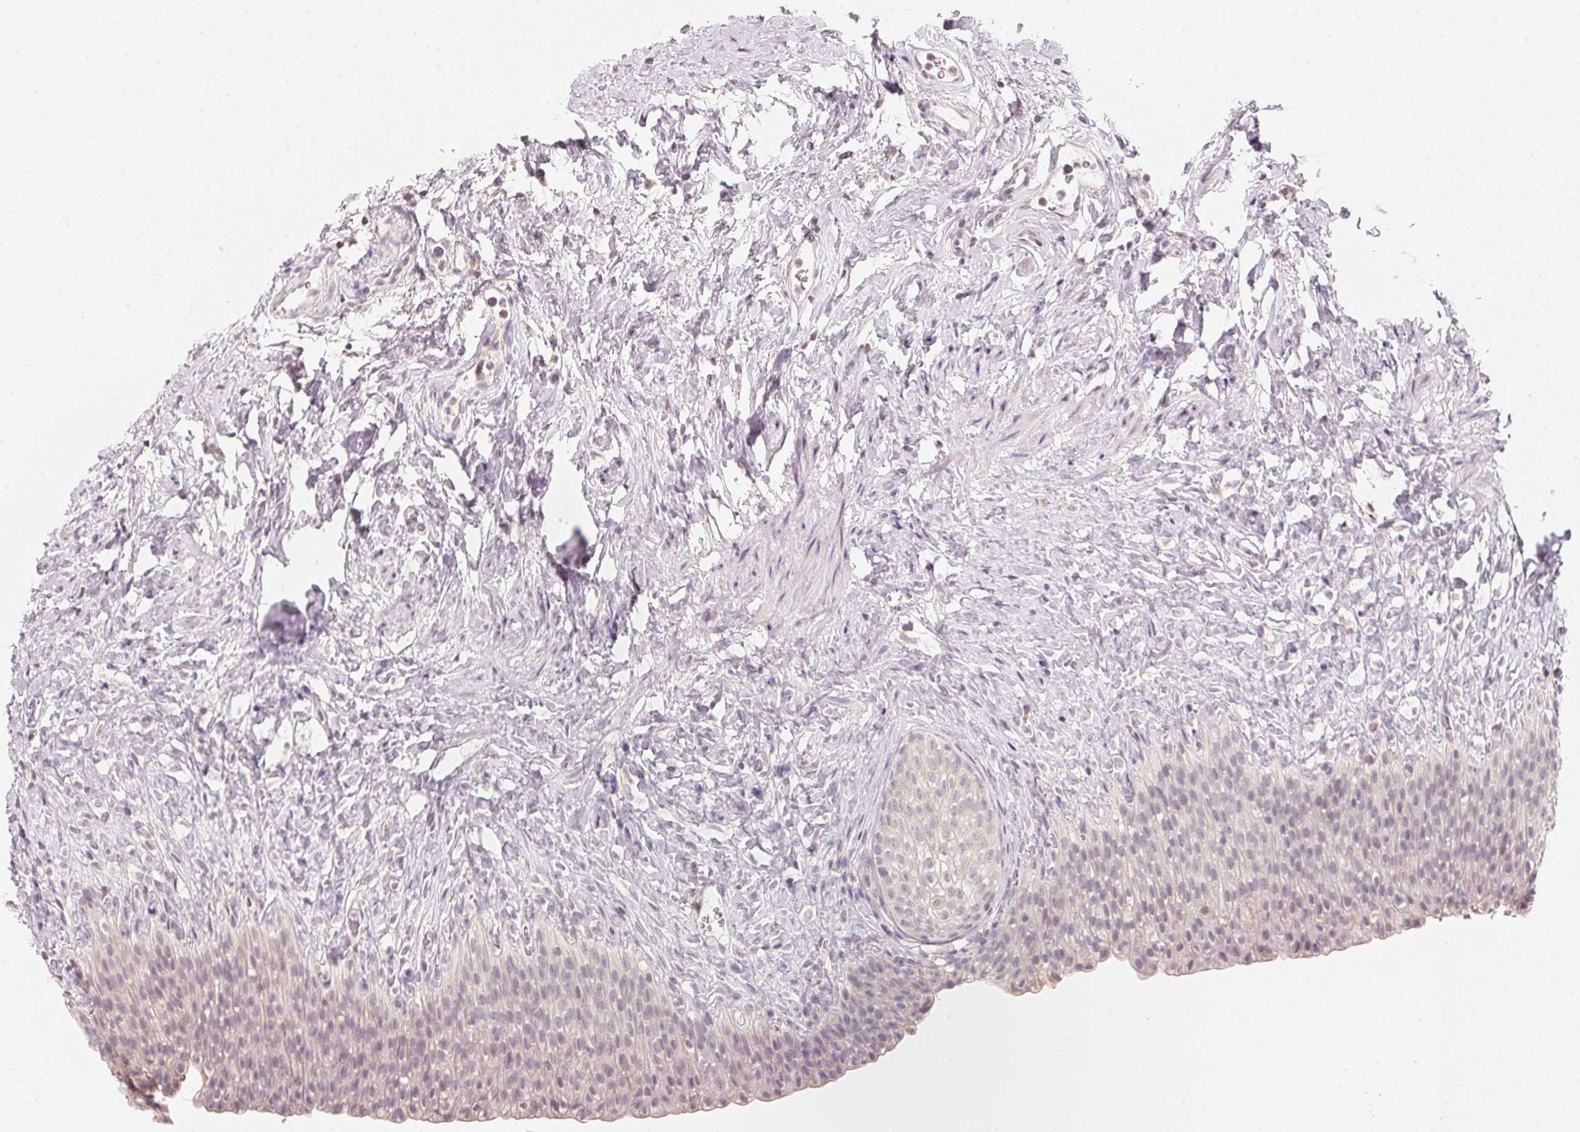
{"staining": {"intensity": "weak", "quantity": "<25%", "location": "nuclear"}, "tissue": "urinary bladder", "cell_type": "Urothelial cells", "image_type": "normal", "snomed": [{"axis": "morphology", "description": "Normal tissue, NOS"}, {"axis": "topography", "description": "Urinary bladder"}, {"axis": "topography", "description": "Prostate"}], "caption": "The photomicrograph shows no staining of urothelial cells in benign urinary bladder. (Immunohistochemistry (ihc), brightfield microscopy, high magnification).", "gene": "ANKRD31", "patient": {"sex": "male", "age": 76}}